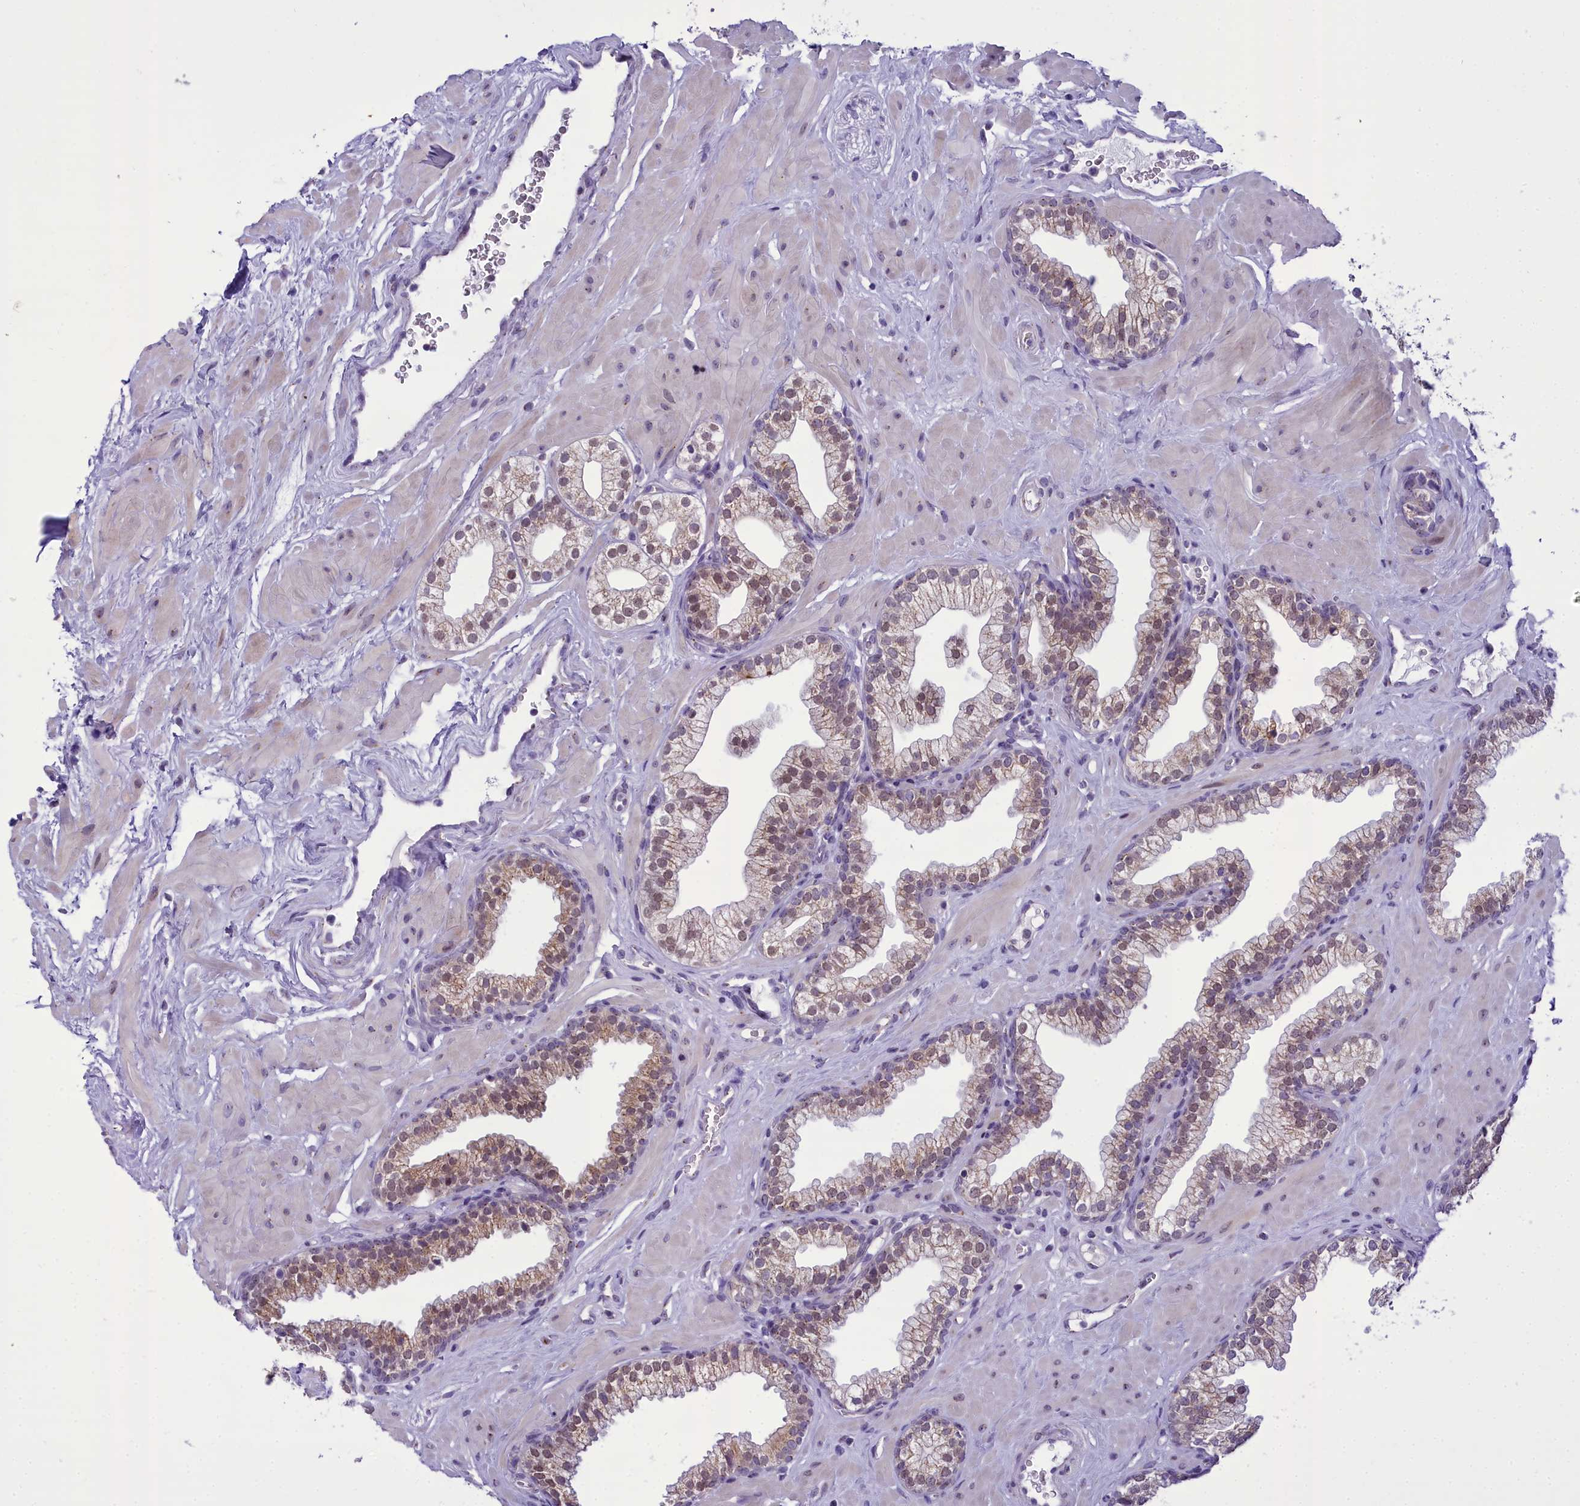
{"staining": {"intensity": "moderate", "quantity": "<25%", "location": "cytoplasmic/membranous,nuclear"}, "tissue": "prostate", "cell_type": "Glandular cells", "image_type": "normal", "snomed": [{"axis": "morphology", "description": "Normal tissue, NOS"}, {"axis": "morphology", "description": "Urothelial carcinoma, Low grade"}, {"axis": "topography", "description": "Urinary bladder"}, {"axis": "topography", "description": "Prostate"}], "caption": "High-power microscopy captured an immunohistochemistry (IHC) micrograph of normal prostate, revealing moderate cytoplasmic/membranous,nuclear staining in about <25% of glandular cells. (Brightfield microscopy of DAB IHC at high magnification).", "gene": "B9D2", "patient": {"sex": "male", "age": 60}}